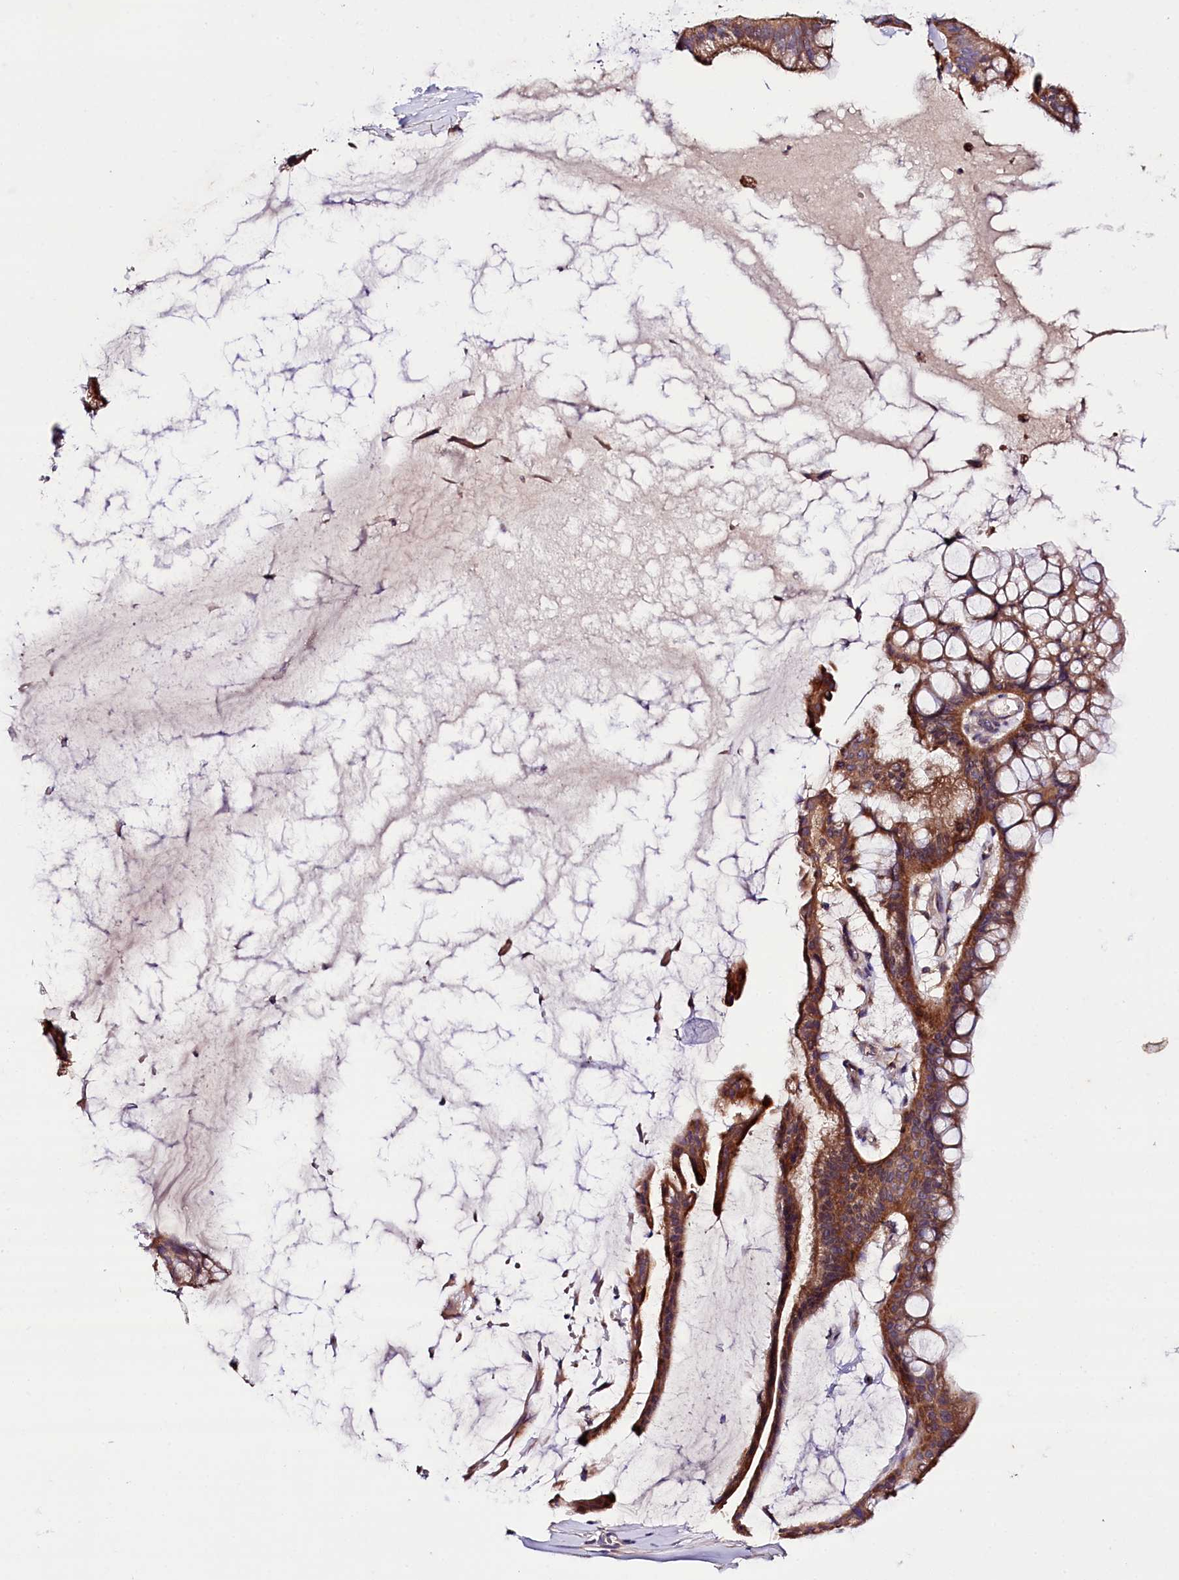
{"staining": {"intensity": "moderate", "quantity": ">75%", "location": "cytoplasmic/membranous"}, "tissue": "ovarian cancer", "cell_type": "Tumor cells", "image_type": "cancer", "snomed": [{"axis": "morphology", "description": "Cystadenocarcinoma, mucinous, NOS"}, {"axis": "topography", "description": "Ovary"}], "caption": "Protein staining of ovarian mucinous cystadenocarcinoma tissue reveals moderate cytoplasmic/membranous expression in about >75% of tumor cells. (IHC, brightfield microscopy, high magnification).", "gene": "ZNF45", "patient": {"sex": "female", "age": 73}}